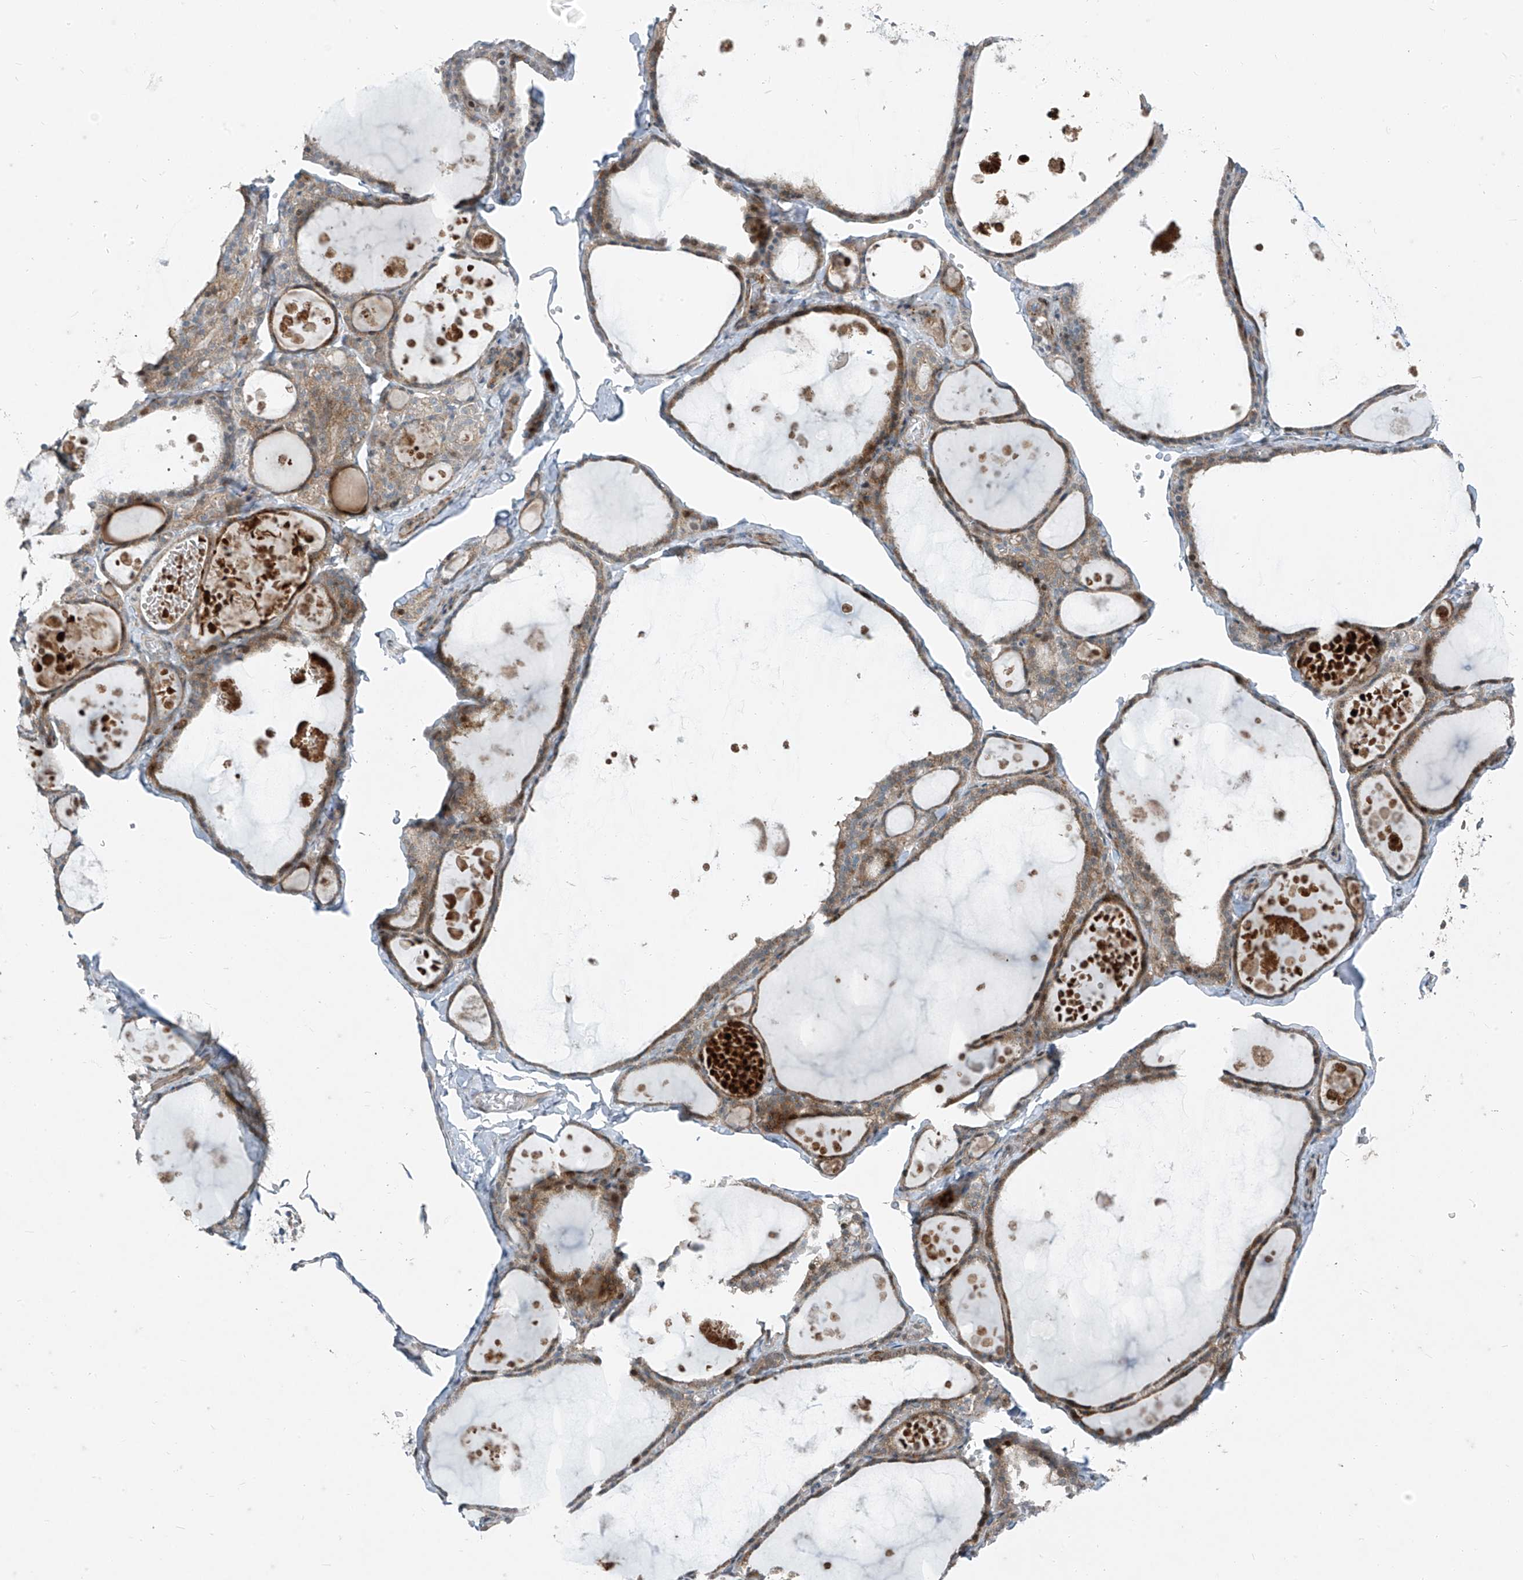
{"staining": {"intensity": "moderate", "quantity": "25%-75%", "location": "cytoplasmic/membranous"}, "tissue": "thyroid gland", "cell_type": "Glandular cells", "image_type": "normal", "snomed": [{"axis": "morphology", "description": "Normal tissue, NOS"}, {"axis": "topography", "description": "Thyroid gland"}], "caption": "Protein expression by immunohistochemistry (IHC) reveals moderate cytoplasmic/membranous expression in approximately 25%-75% of glandular cells in benign thyroid gland.", "gene": "PPCS", "patient": {"sex": "male", "age": 56}}